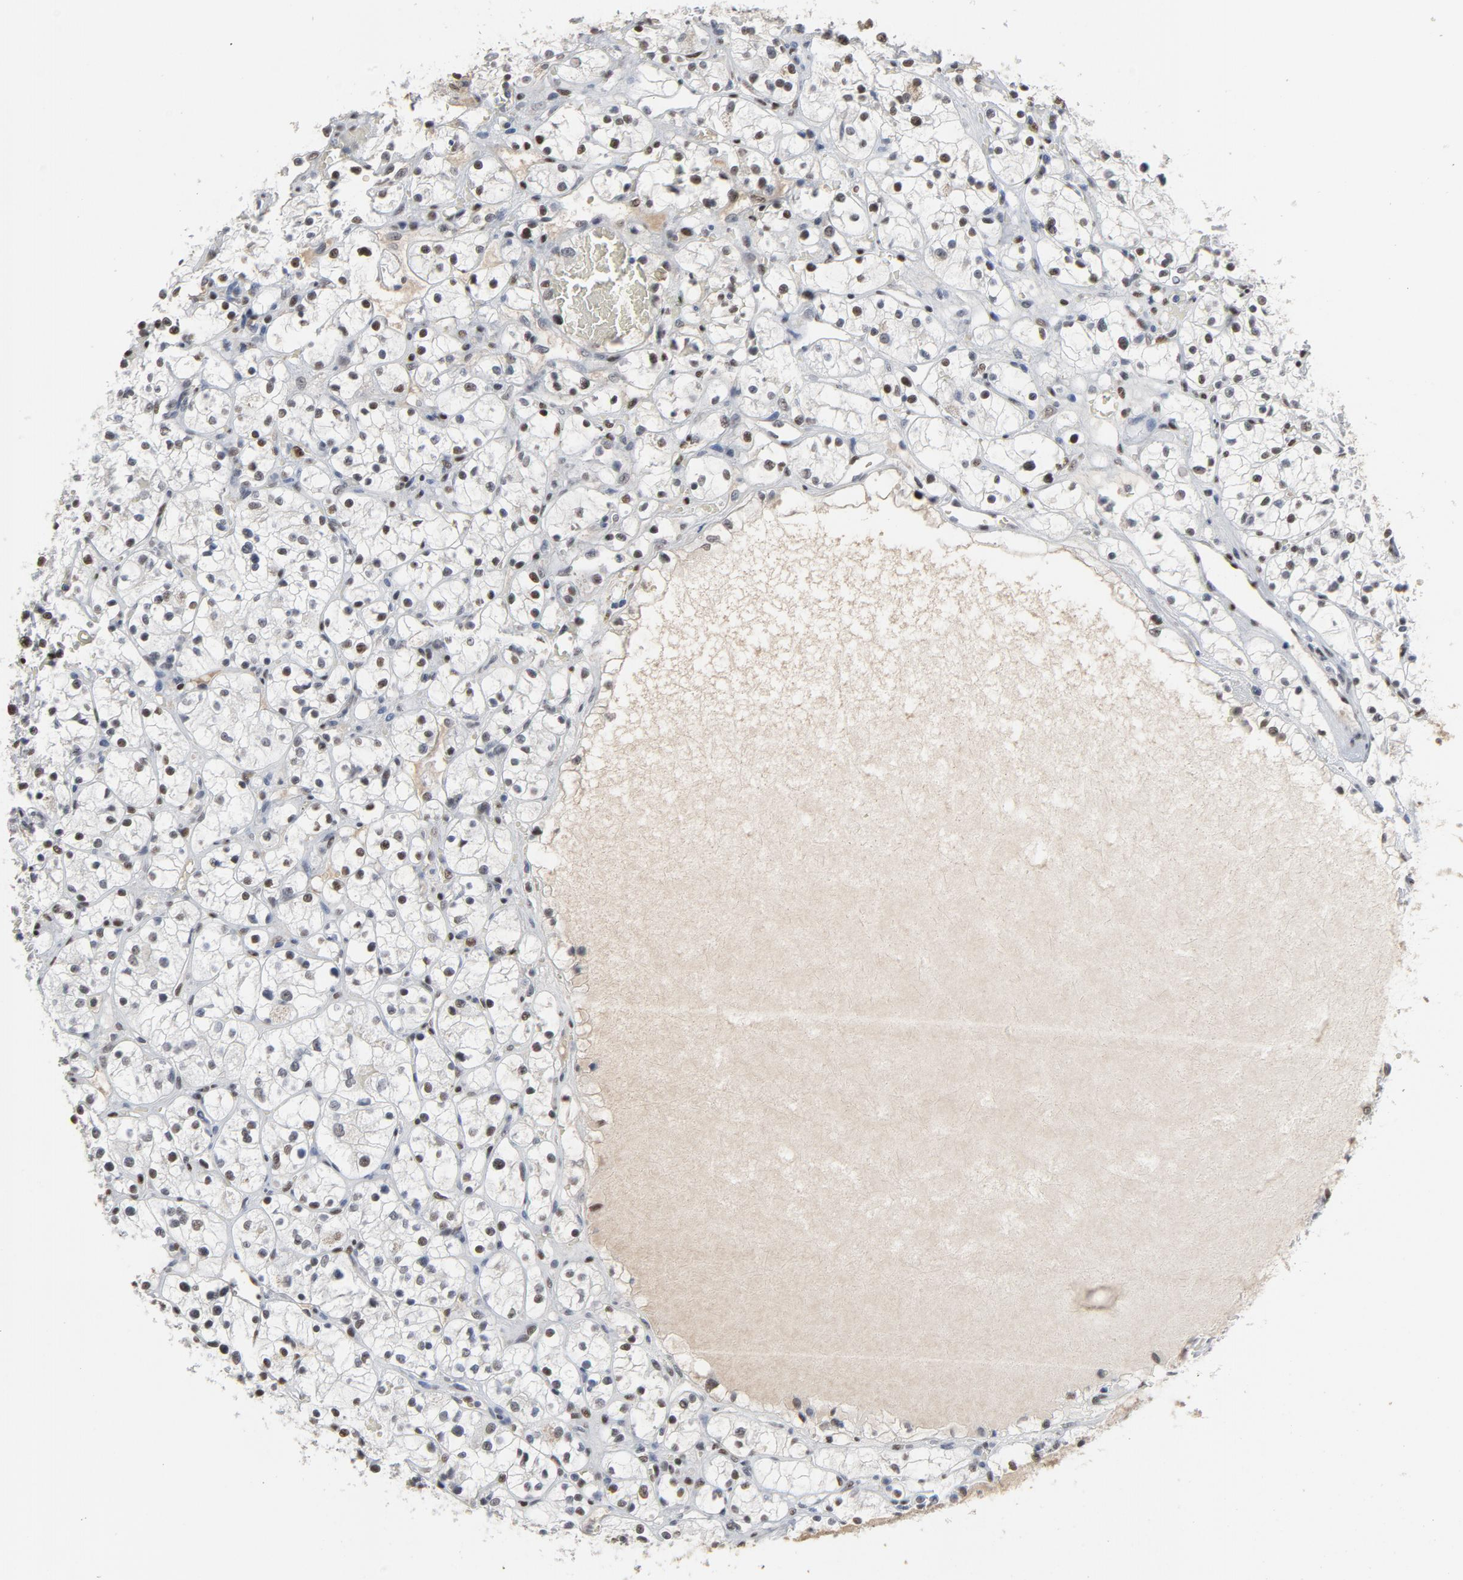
{"staining": {"intensity": "weak", "quantity": "25%-75%", "location": "nuclear"}, "tissue": "renal cancer", "cell_type": "Tumor cells", "image_type": "cancer", "snomed": [{"axis": "morphology", "description": "Adenocarcinoma, NOS"}, {"axis": "topography", "description": "Kidney"}], "caption": "Brown immunohistochemical staining in human renal adenocarcinoma reveals weak nuclear staining in approximately 25%-75% of tumor cells. The protein of interest is stained brown, and the nuclei are stained in blue (DAB (3,3'-diaminobenzidine) IHC with brightfield microscopy, high magnification).", "gene": "ATF7", "patient": {"sex": "female", "age": 60}}